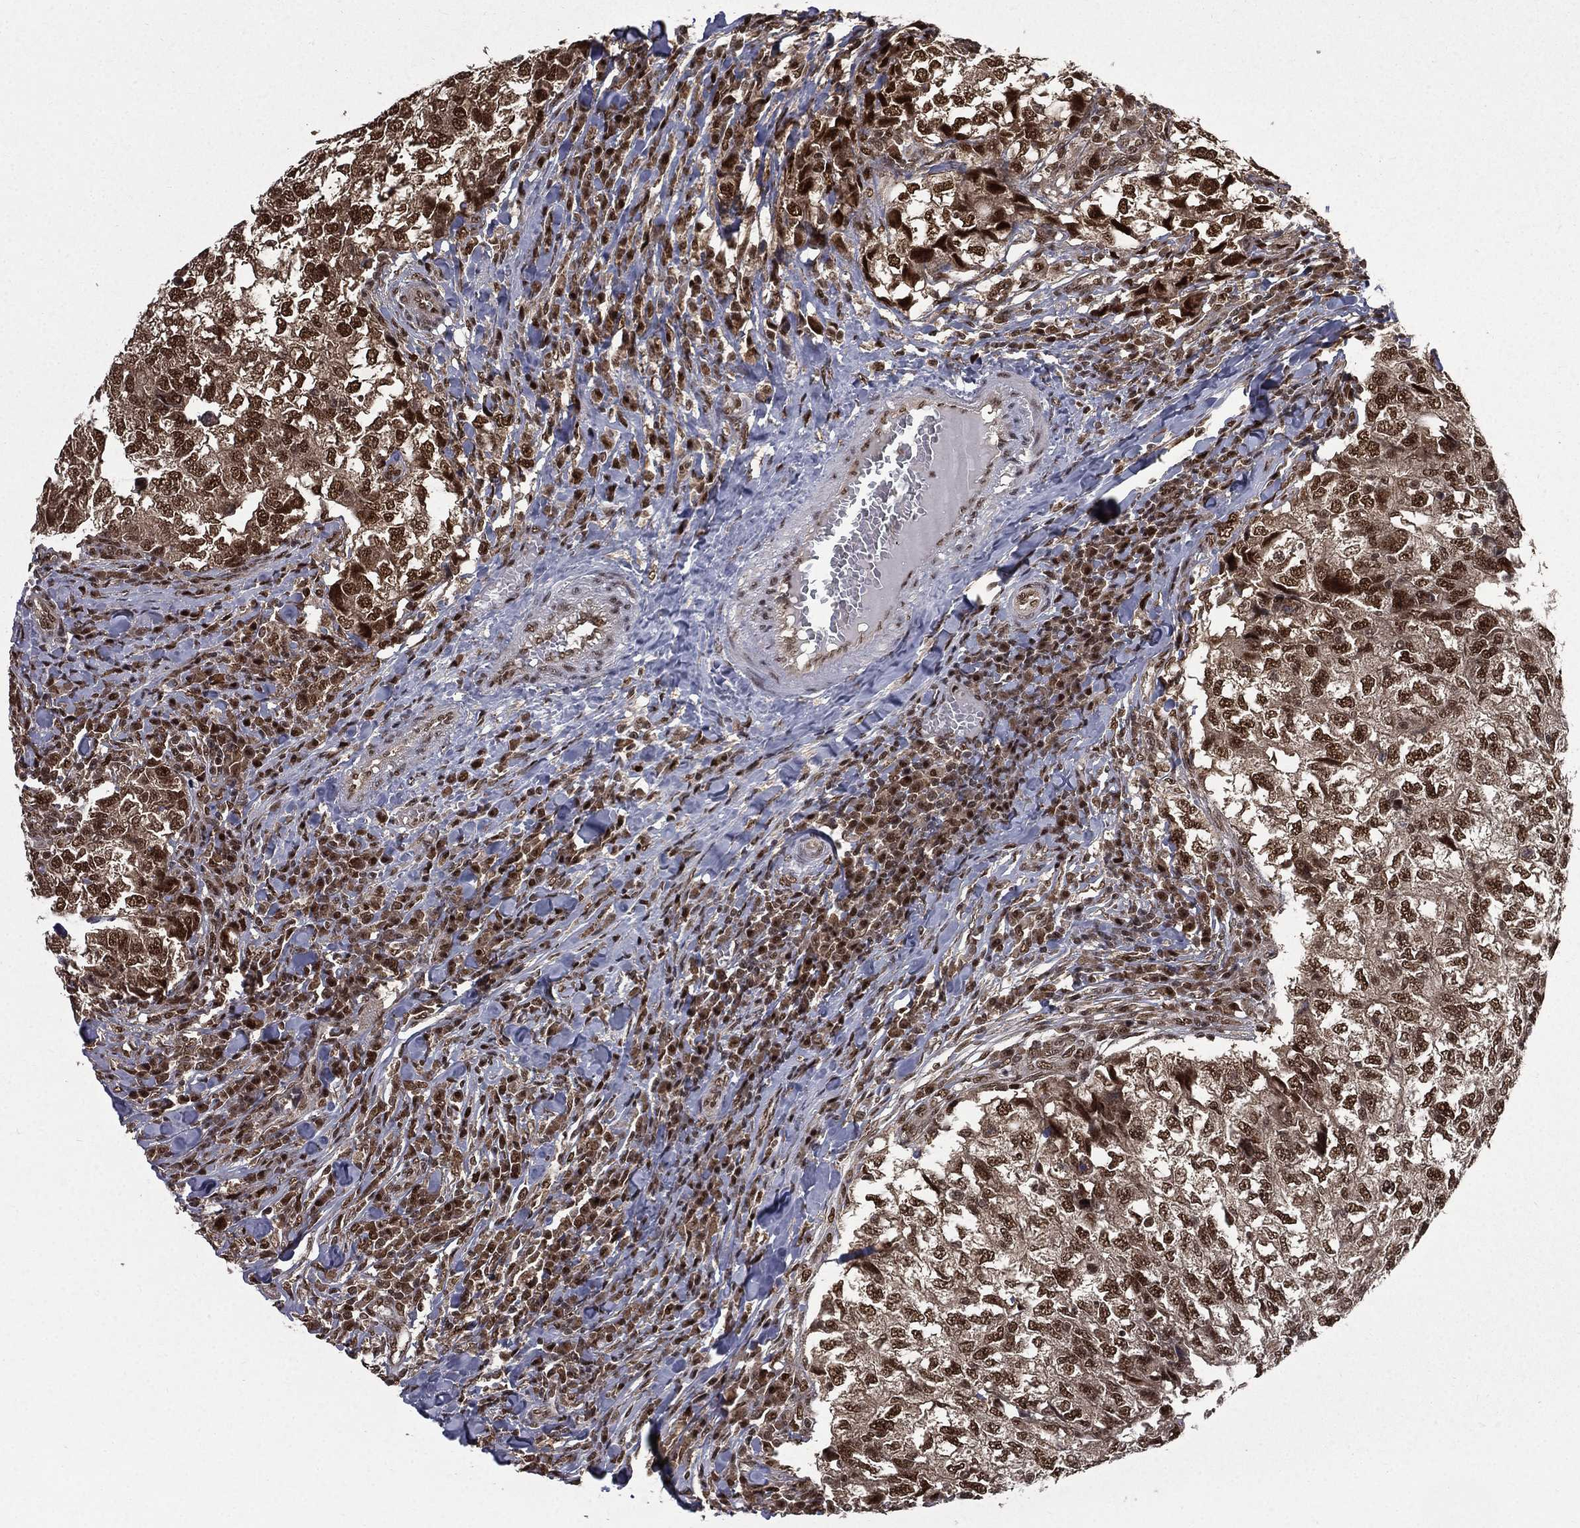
{"staining": {"intensity": "strong", "quantity": ">75%", "location": "nuclear"}, "tissue": "breast cancer", "cell_type": "Tumor cells", "image_type": "cancer", "snomed": [{"axis": "morphology", "description": "Duct carcinoma"}, {"axis": "topography", "description": "Breast"}], "caption": "The image shows staining of breast cancer (intraductal carcinoma), revealing strong nuclear protein positivity (brown color) within tumor cells.", "gene": "JMJD6", "patient": {"sex": "female", "age": 30}}